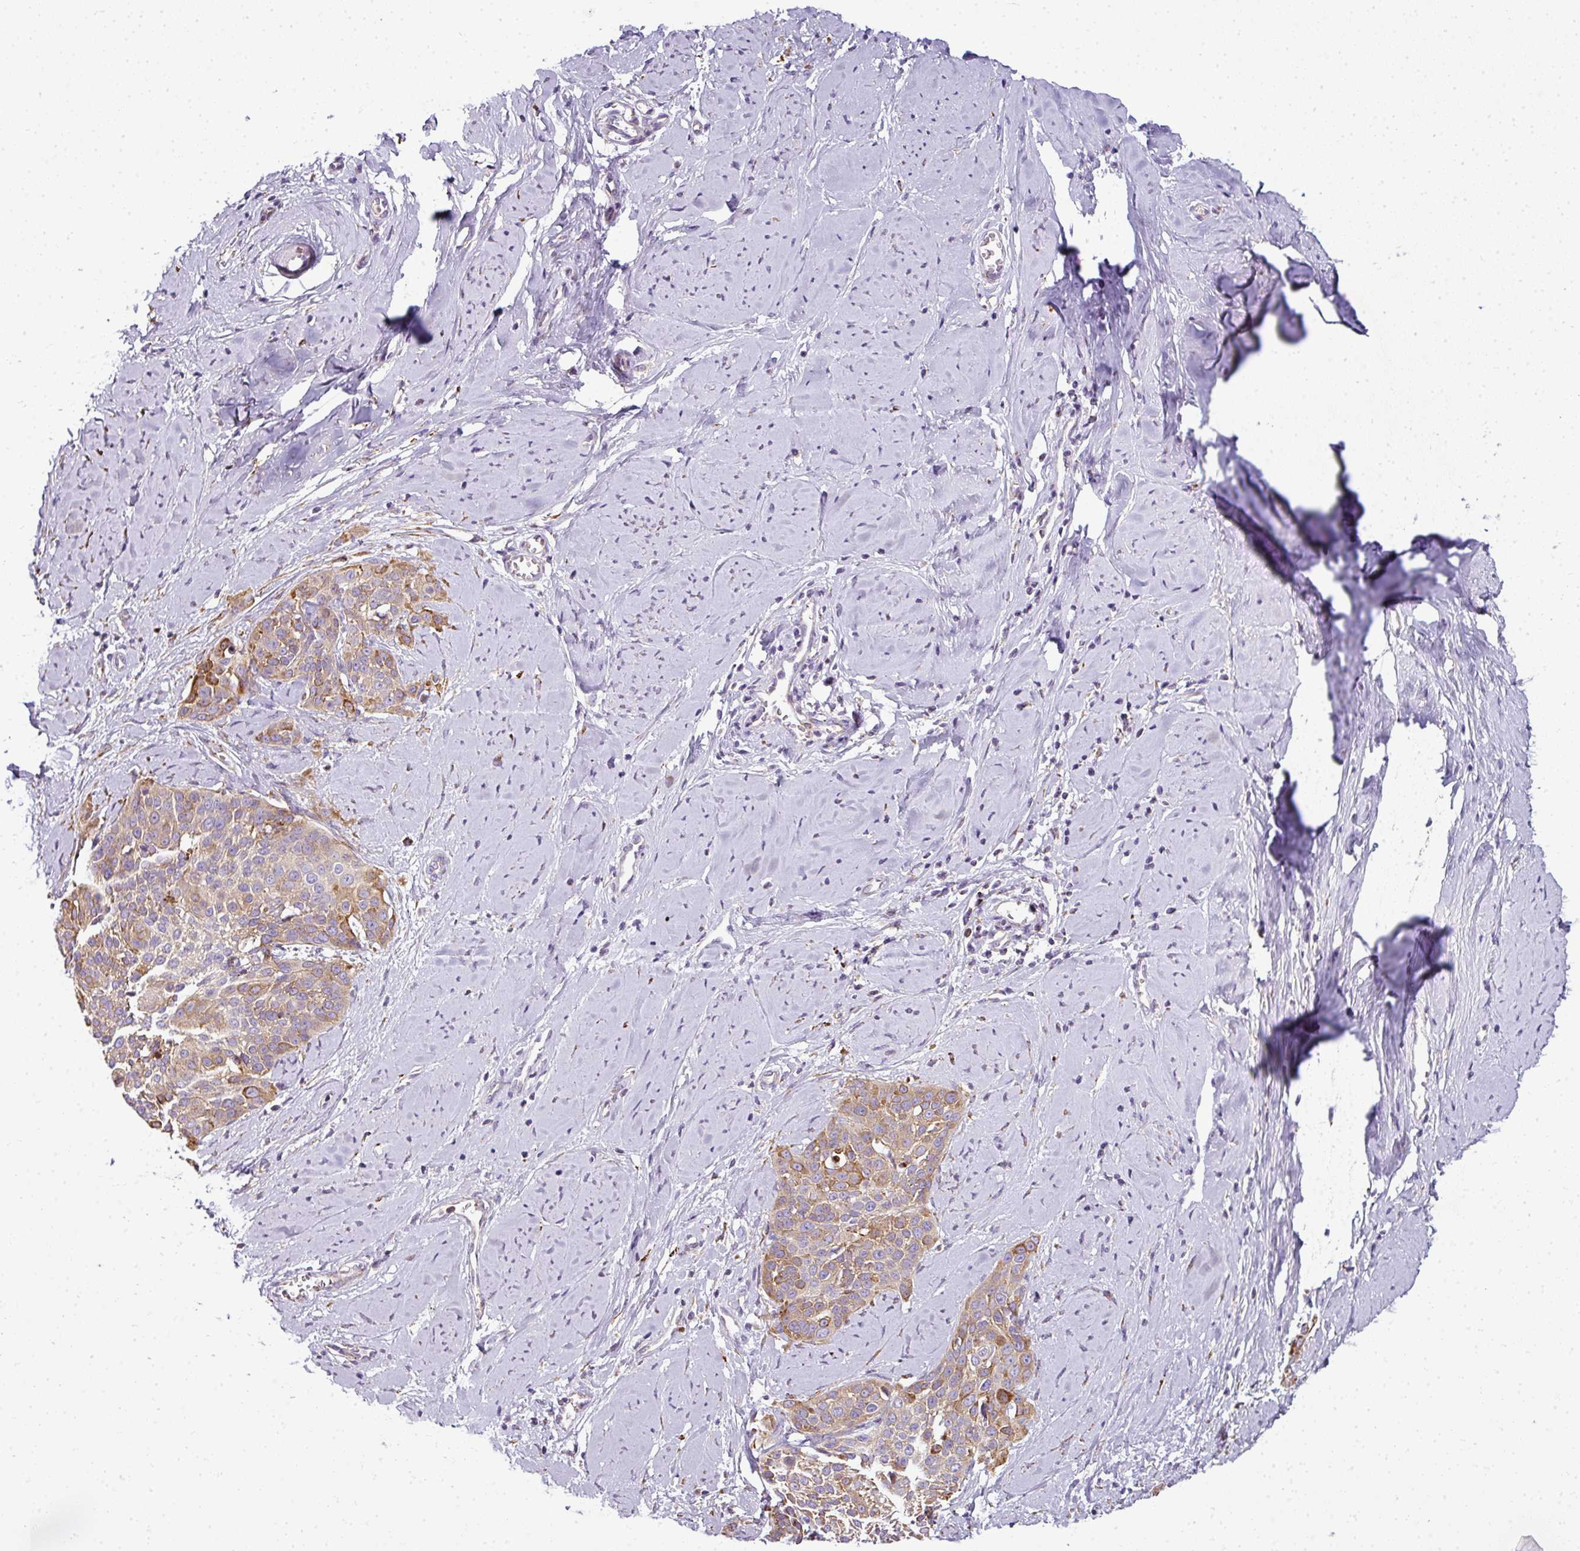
{"staining": {"intensity": "moderate", "quantity": "25%-75%", "location": "cytoplasmic/membranous"}, "tissue": "cervical cancer", "cell_type": "Tumor cells", "image_type": "cancer", "snomed": [{"axis": "morphology", "description": "Squamous cell carcinoma, NOS"}, {"axis": "topography", "description": "Cervix"}], "caption": "High-magnification brightfield microscopy of cervical cancer (squamous cell carcinoma) stained with DAB (brown) and counterstained with hematoxylin (blue). tumor cells exhibit moderate cytoplasmic/membranous staining is seen in about25%-75% of cells.", "gene": "ANKRD18A", "patient": {"sex": "female", "age": 44}}